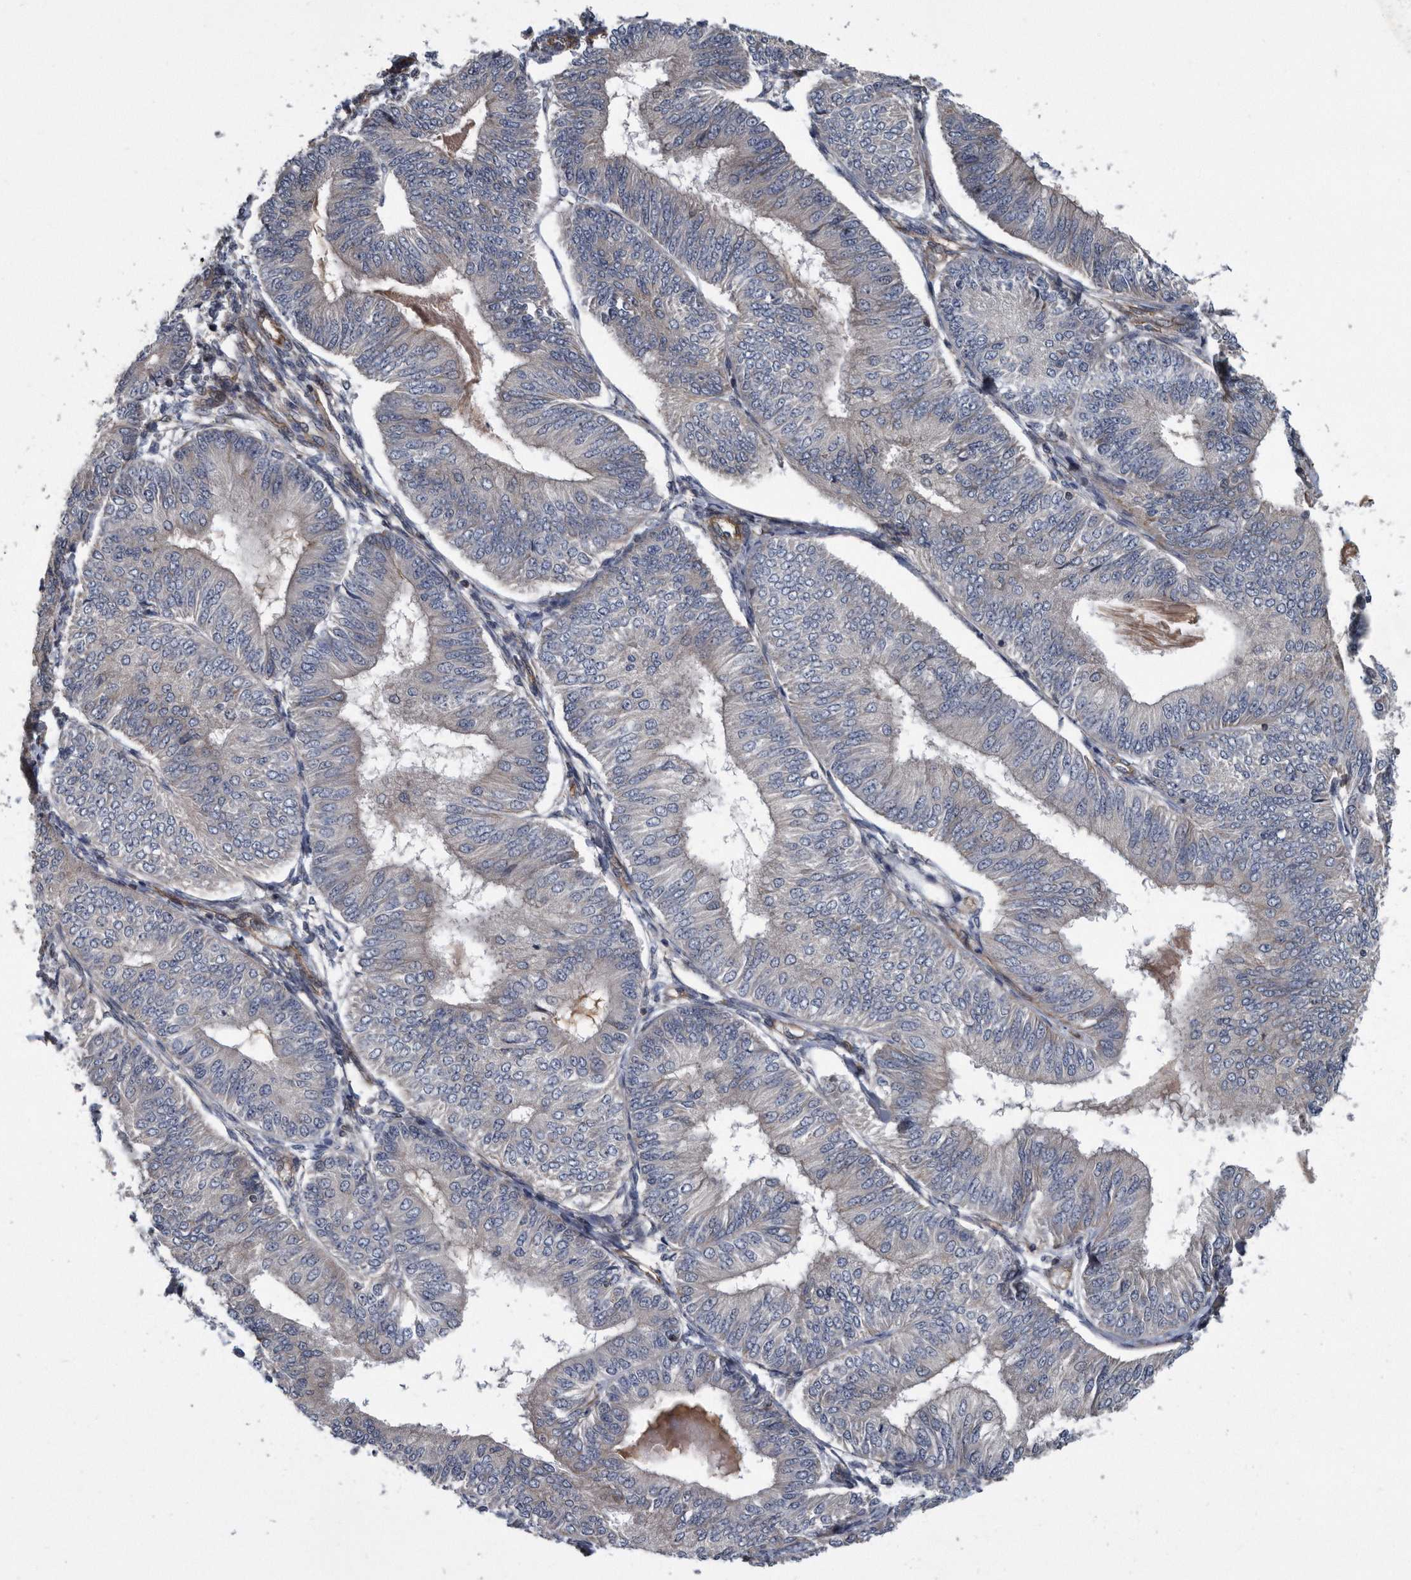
{"staining": {"intensity": "negative", "quantity": "none", "location": "none"}, "tissue": "endometrial cancer", "cell_type": "Tumor cells", "image_type": "cancer", "snomed": [{"axis": "morphology", "description": "Adenocarcinoma, NOS"}, {"axis": "topography", "description": "Endometrium"}], "caption": "This micrograph is of adenocarcinoma (endometrial) stained with immunohistochemistry (IHC) to label a protein in brown with the nuclei are counter-stained blue. There is no staining in tumor cells.", "gene": "ARMCX1", "patient": {"sex": "female", "age": 58}}